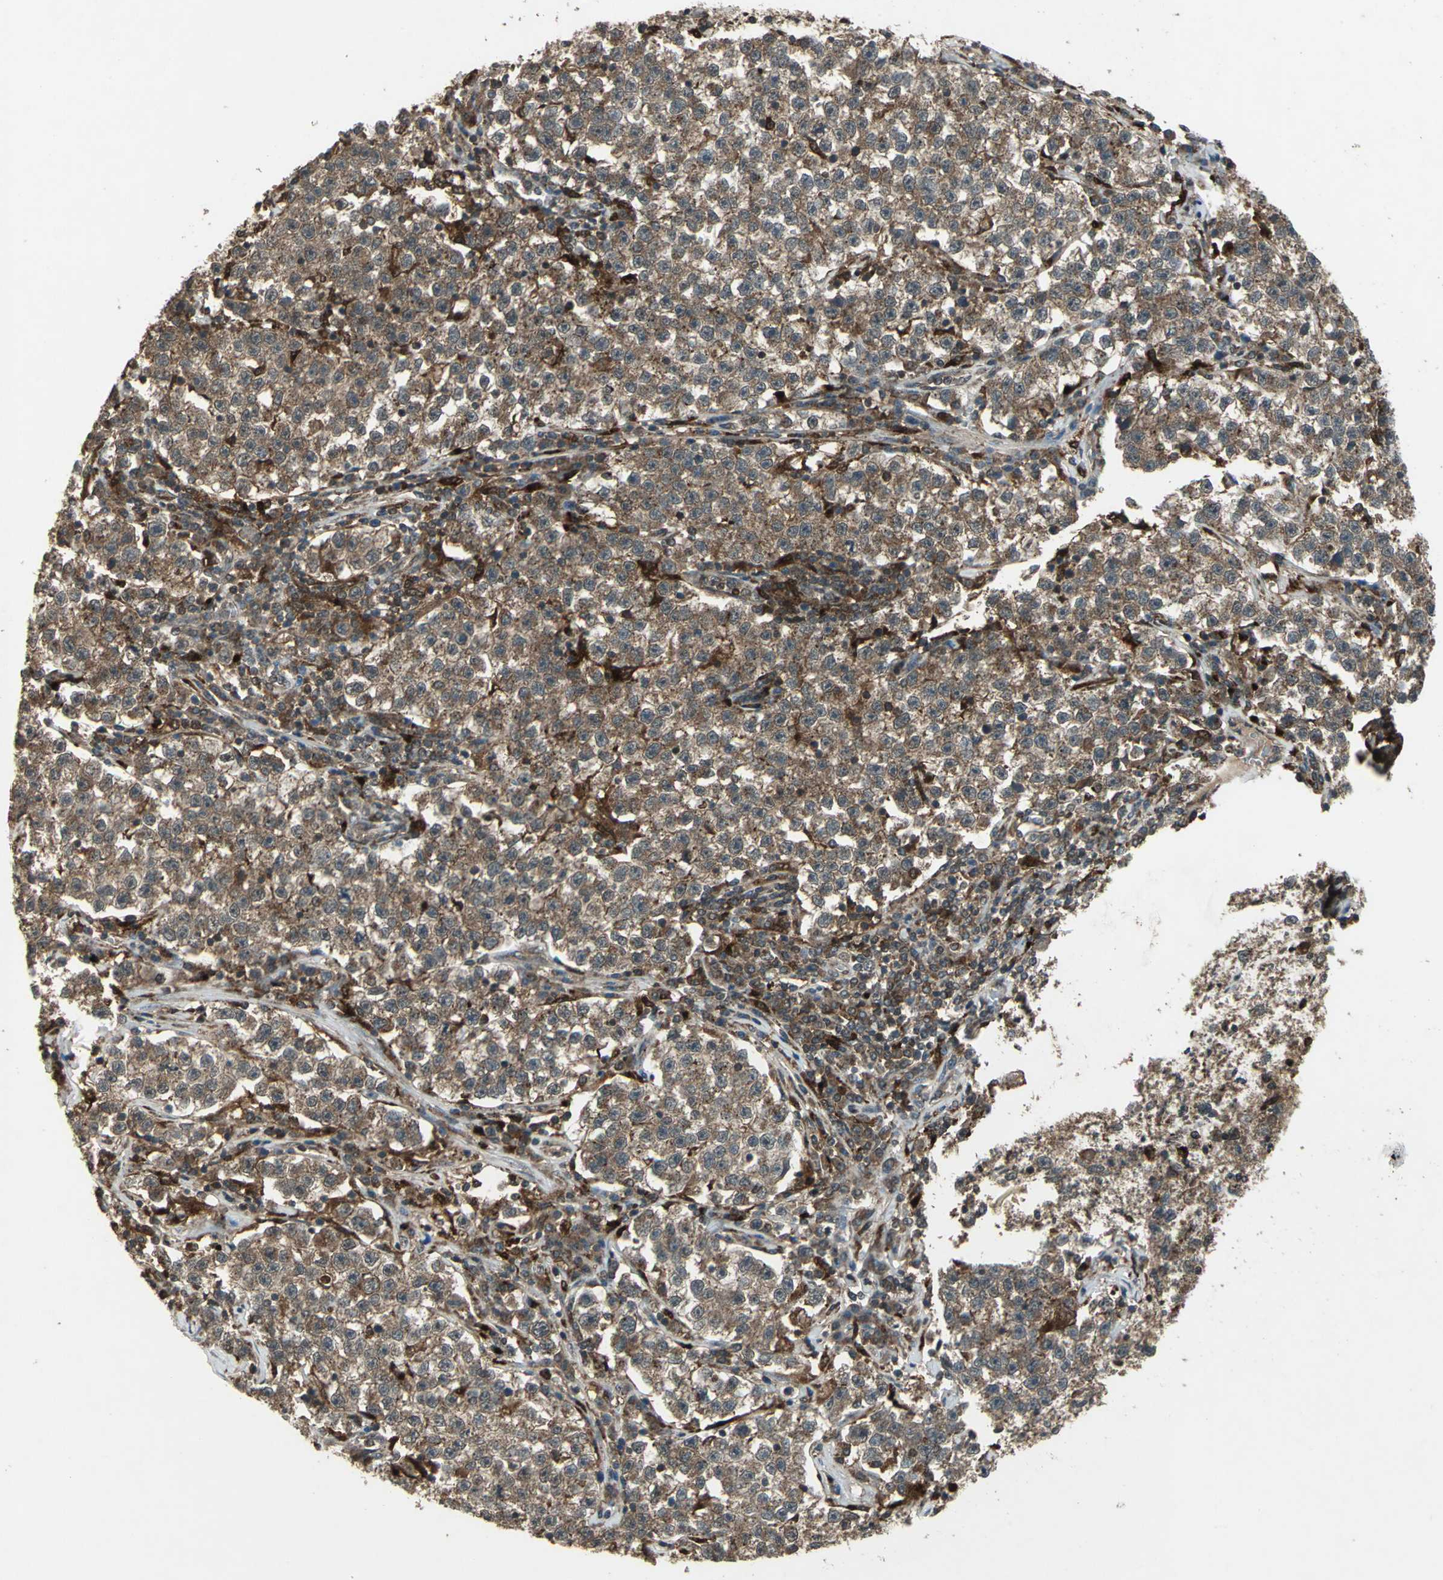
{"staining": {"intensity": "moderate", "quantity": ">75%", "location": "cytoplasmic/membranous"}, "tissue": "testis cancer", "cell_type": "Tumor cells", "image_type": "cancer", "snomed": [{"axis": "morphology", "description": "Seminoma, NOS"}, {"axis": "topography", "description": "Testis"}], "caption": "Immunohistochemical staining of human seminoma (testis) displays medium levels of moderate cytoplasmic/membranous staining in about >75% of tumor cells.", "gene": "PYCARD", "patient": {"sex": "male", "age": 22}}